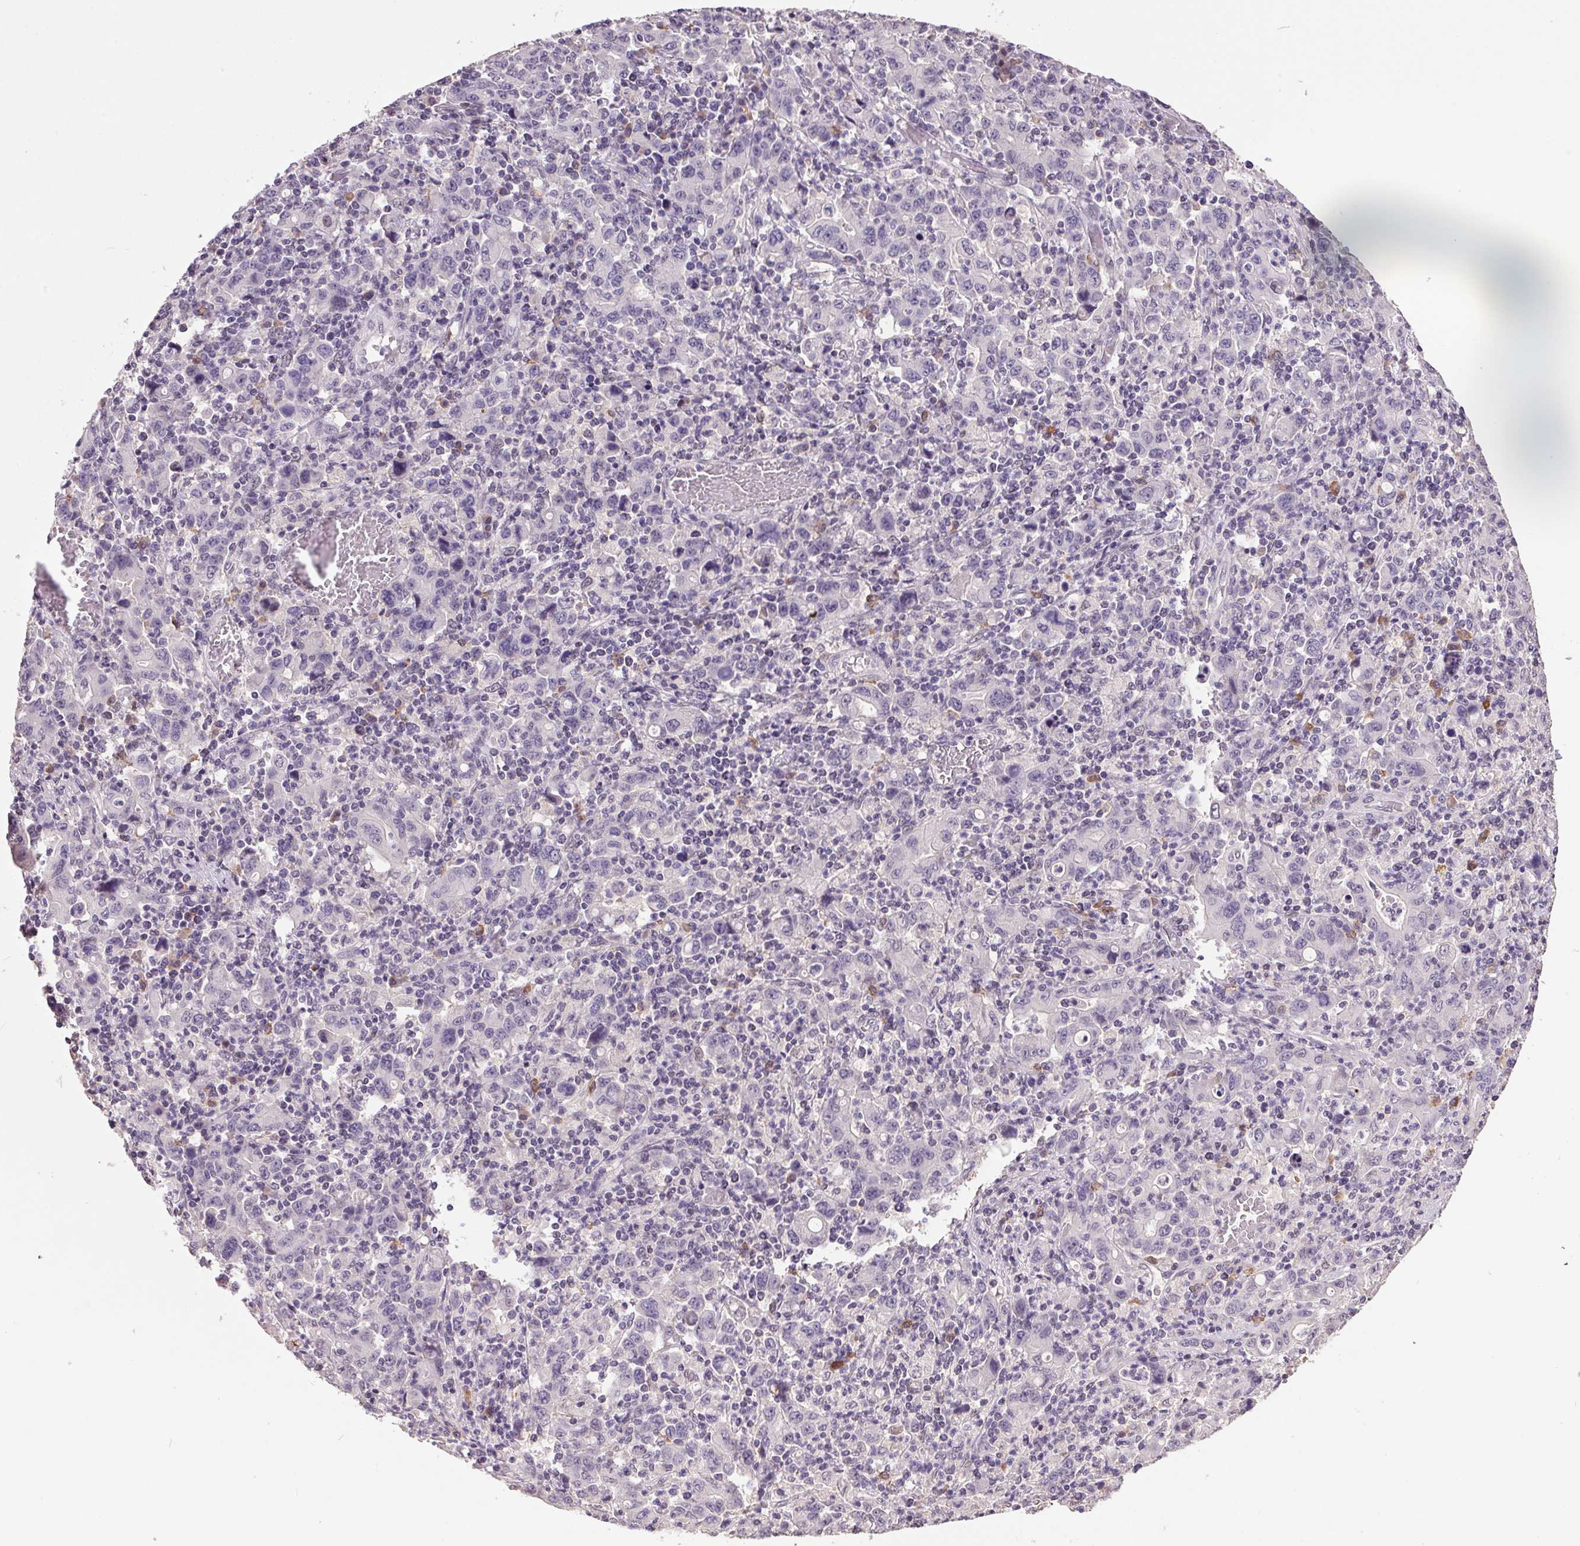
{"staining": {"intensity": "negative", "quantity": "none", "location": "none"}, "tissue": "stomach cancer", "cell_type": "Tumor cells", "image_type": "cancer", "snomed": [{"axis": "morphology", "description": "Adenocarcinoma, NOS"}, {"axis": "topography", "description": "Stomach, upper"}], "caption": "An image of stomach cancer (adenocarcinoma) stained for a protein displays no brown staining in tumor cells.", "gene": "ZBTB4", "patient": {"sex": "male", "age": 69}}